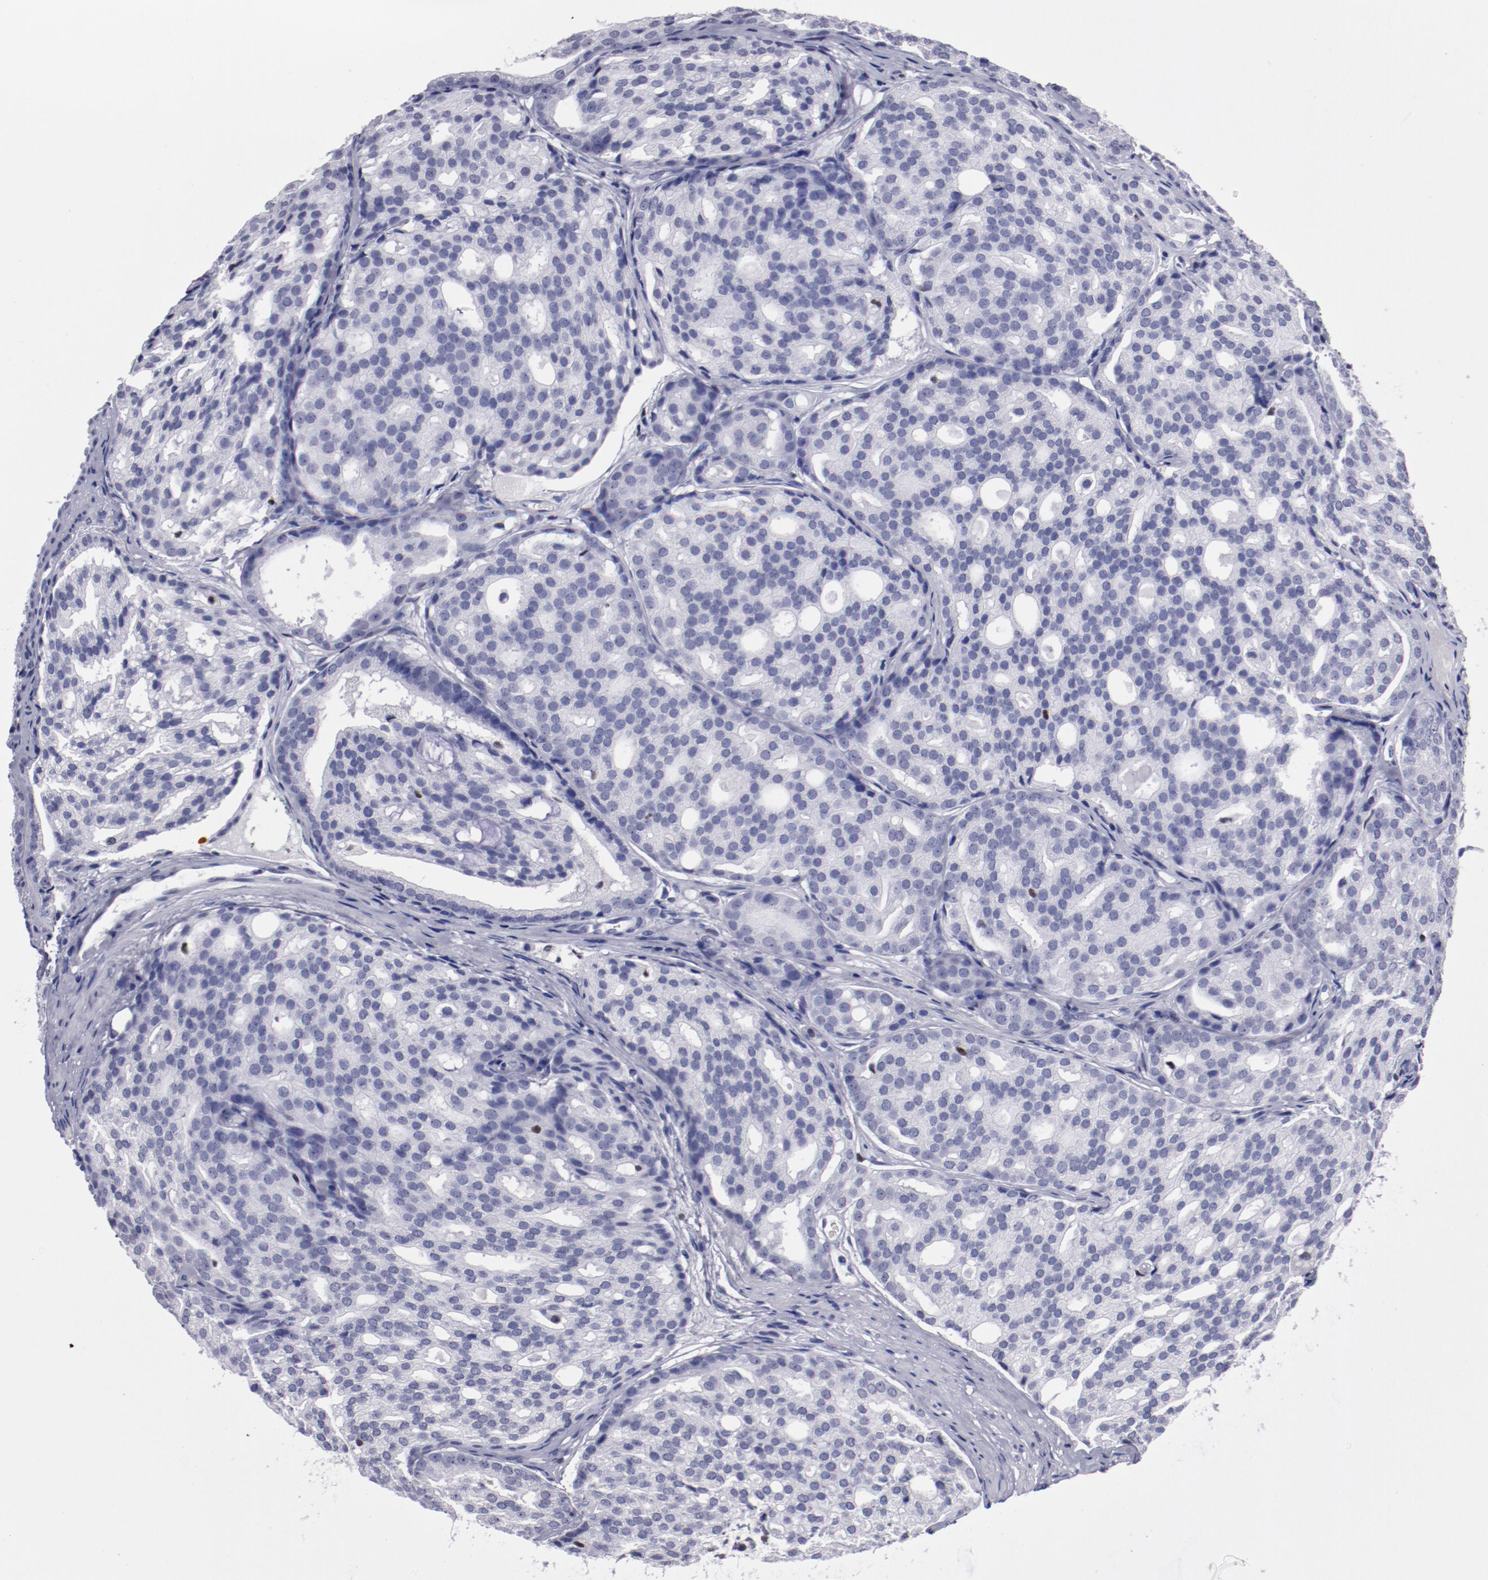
{"staining": {"intensity": "negative", "quantity": "none", "location": "none"}, "tissue": "prostate cancer", "cell_type": "Tumor cells", "image_type": "cancer", "snomed": [{"axis": "morphology", "description": "Adenocarcinoma, High grade"}, {"axis": "topography", "description": "Prostate"}], "caption": "Human adenocarcinoma (high-grade) (prostate) stained for a protein using immunohistochemistry demonstrates no expression in tumor cells.", "gene": "IRF8", "patient": {"sex": "male", "age": 64}}